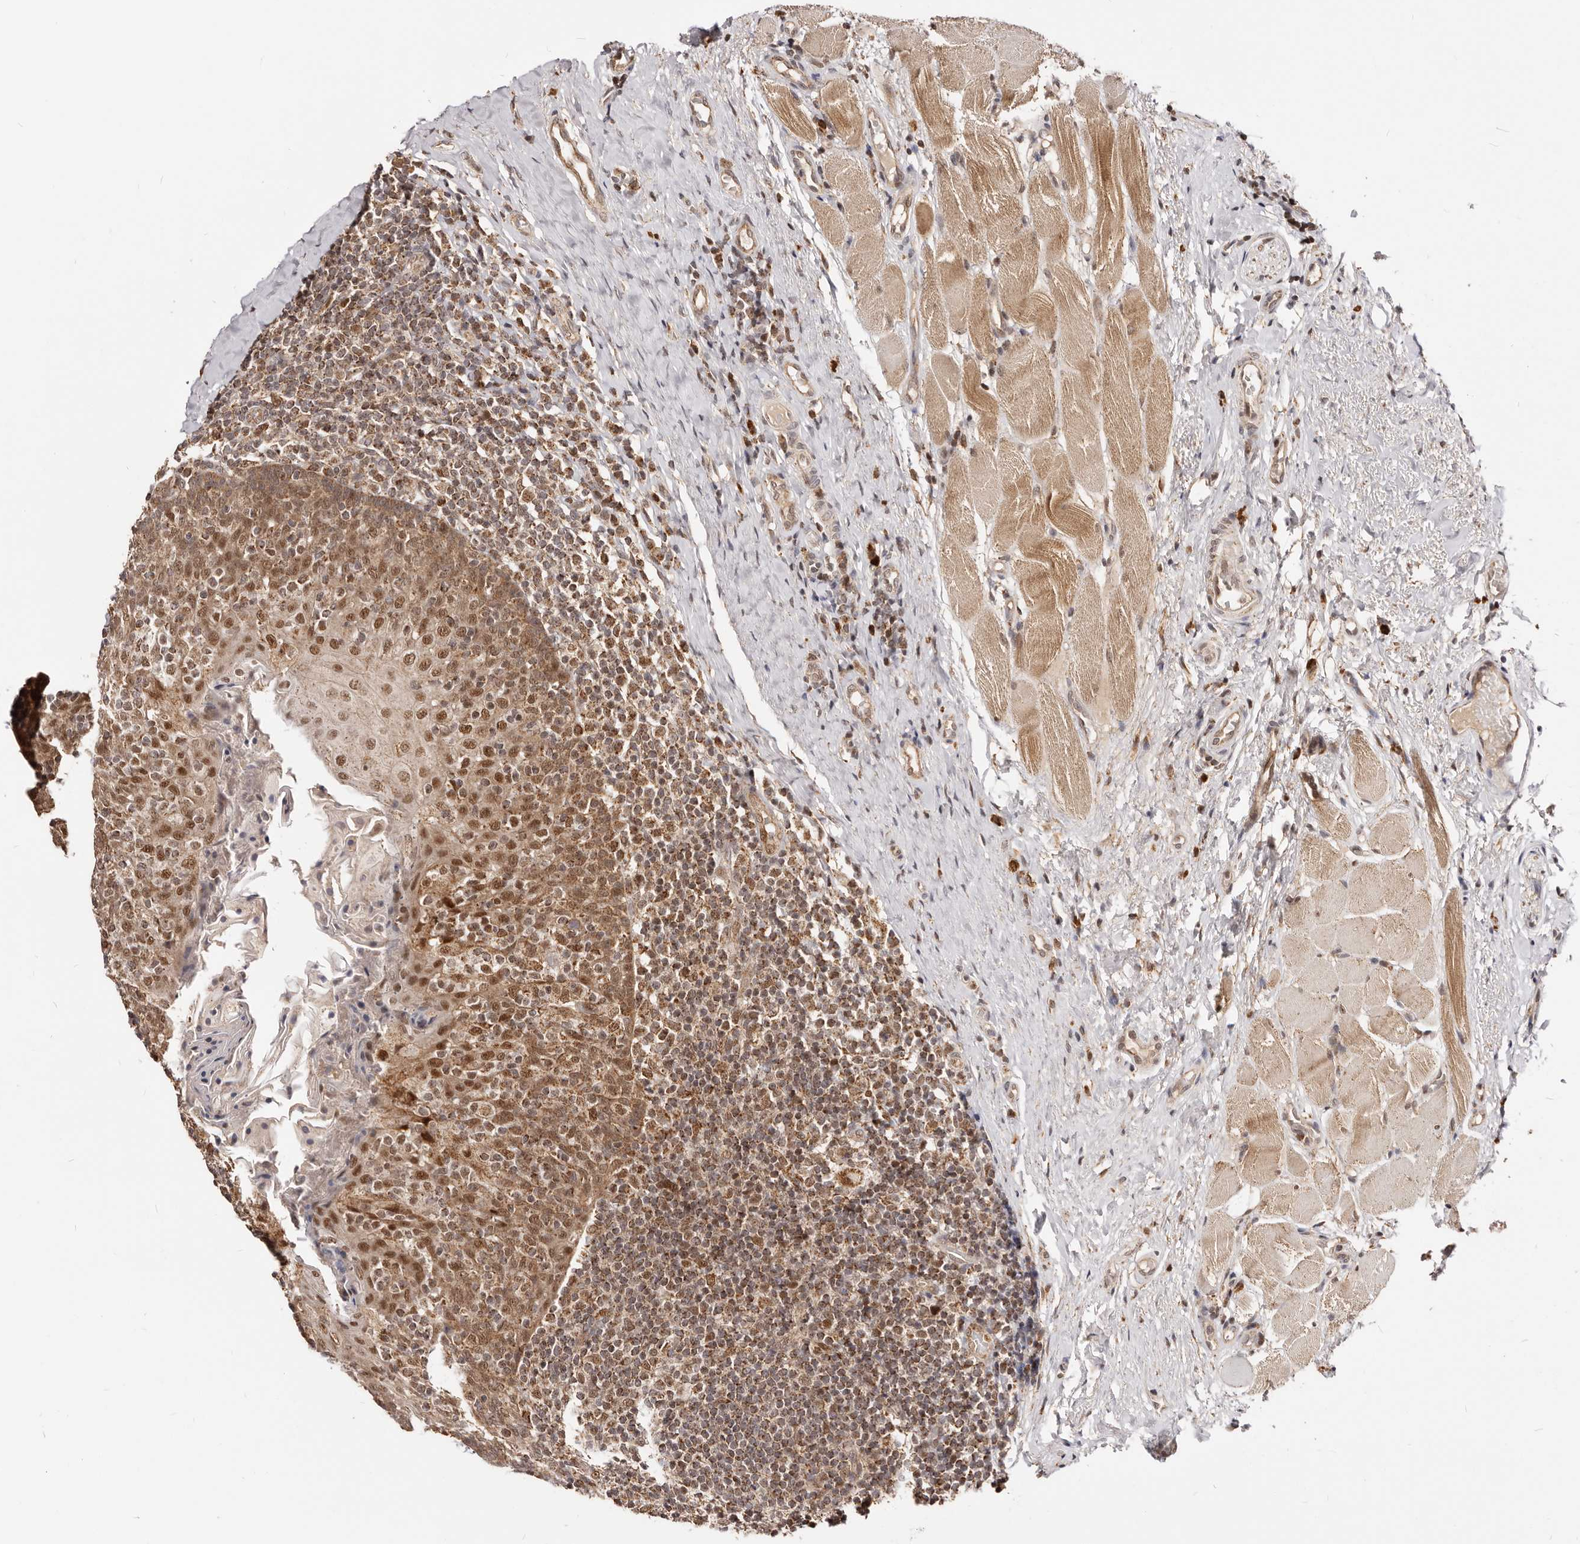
{"staining": {"intensity": "moderate", "quantity": ">75%", "location": "cytoplasmic/membranous,nuclear"}, "tissue": "tonsil", "cell_type": "Germinal center cells", "image_type": "normal", "snomed": [{"axis": "morphology", "description": "Normal tissue, NOS"}, {"axis": "topography", "description": "Tonsil"}], "caption": "IHC histopathology image of benign tonsil stained for a protein (brown), which shows medium levels of moderate cytoplasmic/membranous,nuclear staining in about >75% of germinal center cells.", "gene": "SEC14L1", "patient": {"sex": "female", "age": 19}}